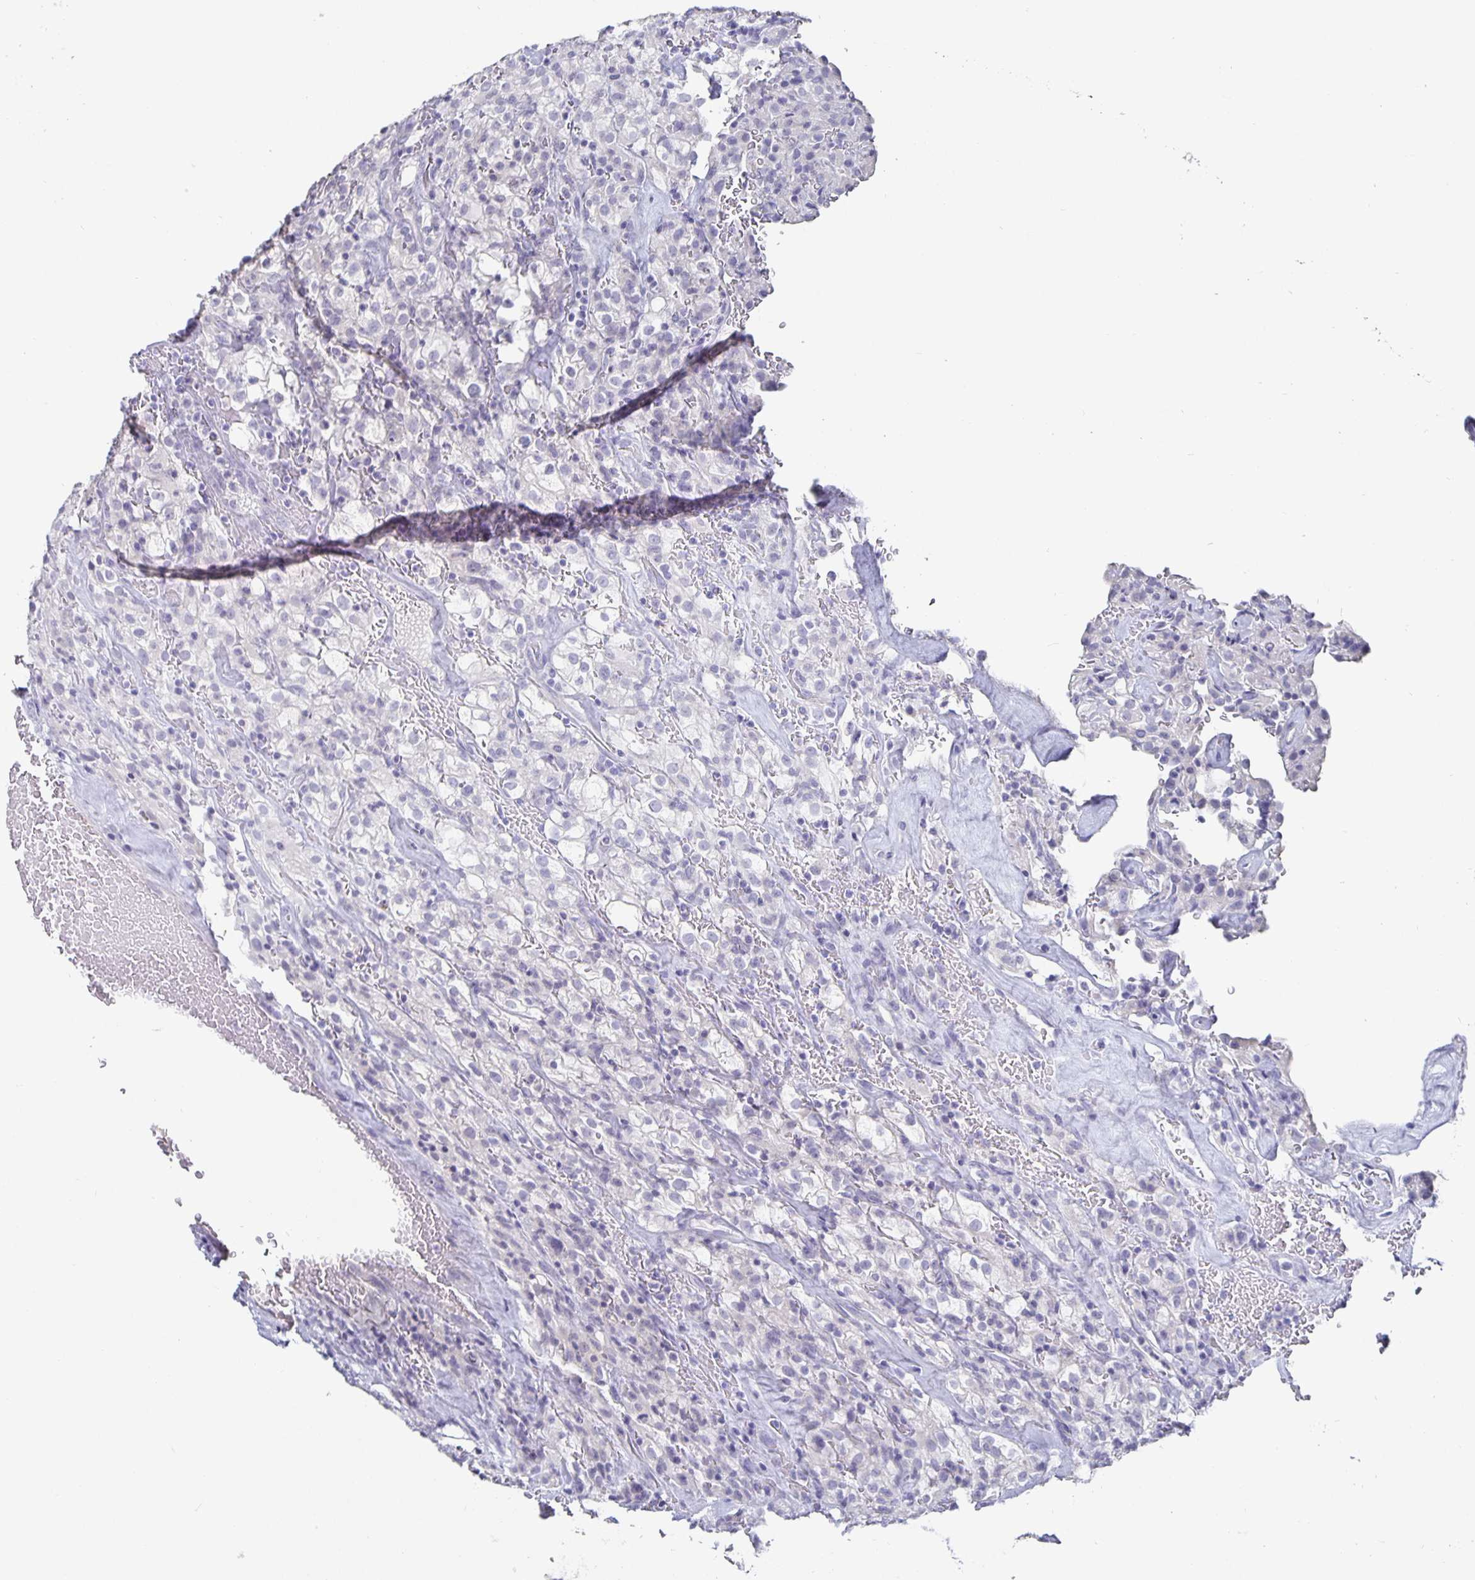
{"staining": {"intensity": "negative", "quantity": "none", "location": "none"}, "tissue": "renal cancer", "cell_type": "Tumor cells", "image_type": "cancer", "snomed": [{"axis": "morphology", "description": "Adenocarcinoma, NOS"}, {"axis": "topography", "description": "Kidney"}], "caption": "An immunohistochemistry (IHC) micrograph of renal cancer is shown. There is no staining in tumor cells of renal cancer. (Stains: DAB (3,3'-diaminobenzidine) immunohistochemistry with hematoxylin counter stain, Microscopy: brightfield microscopy at high magnification).", "gene": "CHGA", "patient": {"sex": "female", "age": 74}}